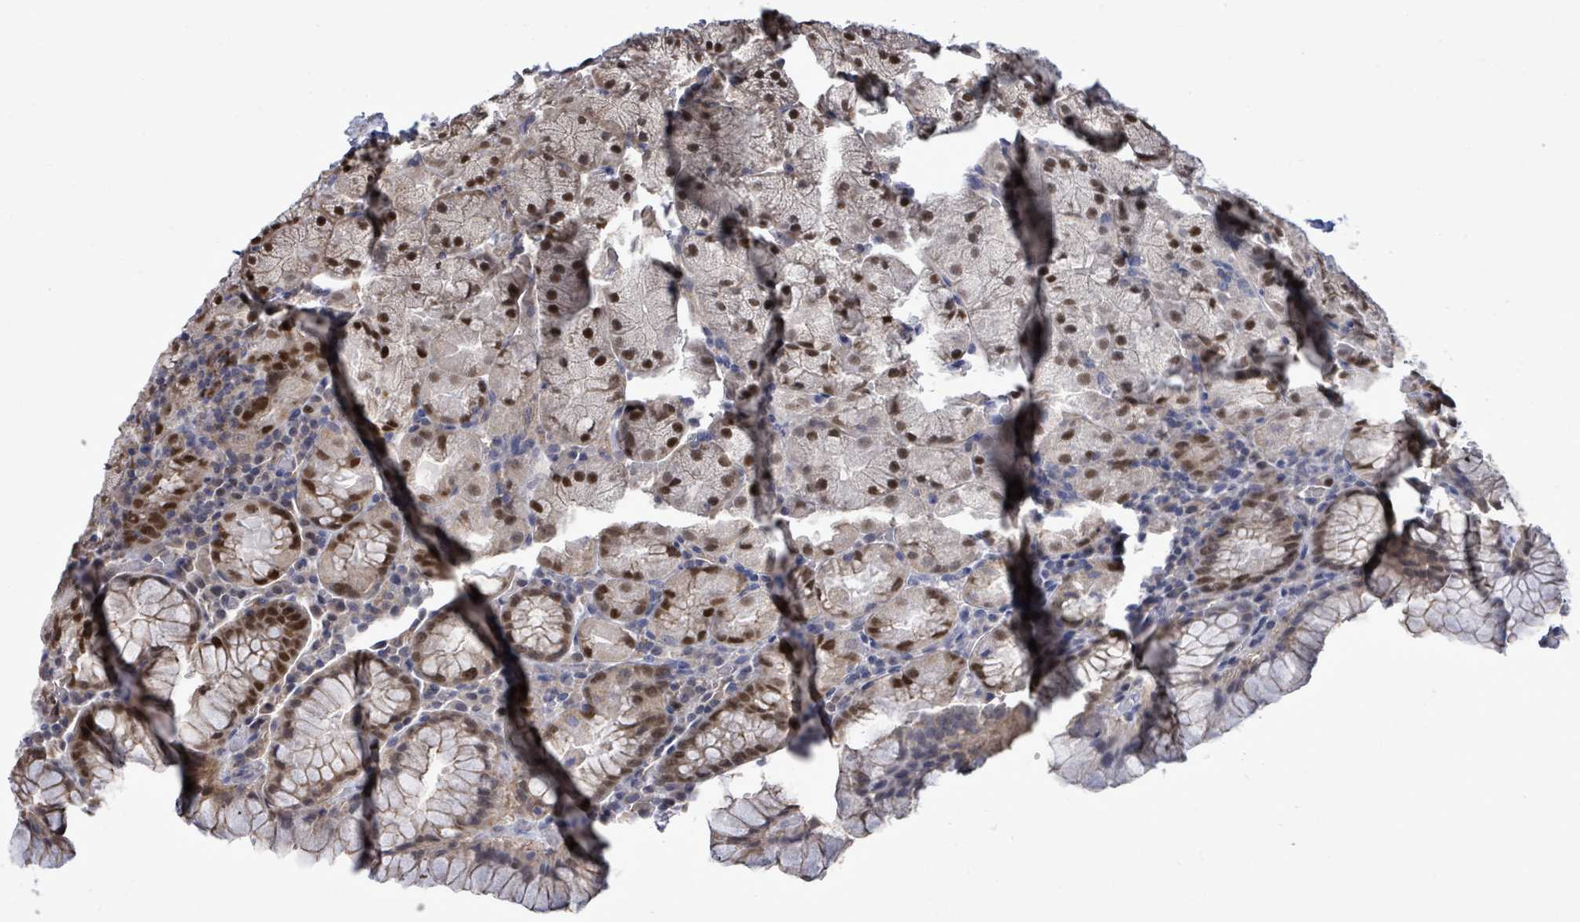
{"staining": {"intensity": "moderate", "quantity": ">75%", "location": "cytoplasmic/membranous,nuclear"}, "tissue": "stomach", "cell_type": "Glandular cells", "image_type": "normal", "snomed": [{"axis": "morphology", "description": "Normal tissue, NOS"}, {"axis": "topography", "description": "Stomach, upper"}, {"axis": "topography", "description": "Stomach, lower"}], "caption": "This is a micrograph of immunohistochemistry (IHC) staining of unremarkable stomach, which shows moderate positivity in the cytoplasmic/membranous,nuclear of glandular cells.", "gene": "PAPSS1", "patient": {"sex": "male", "age": 80}}